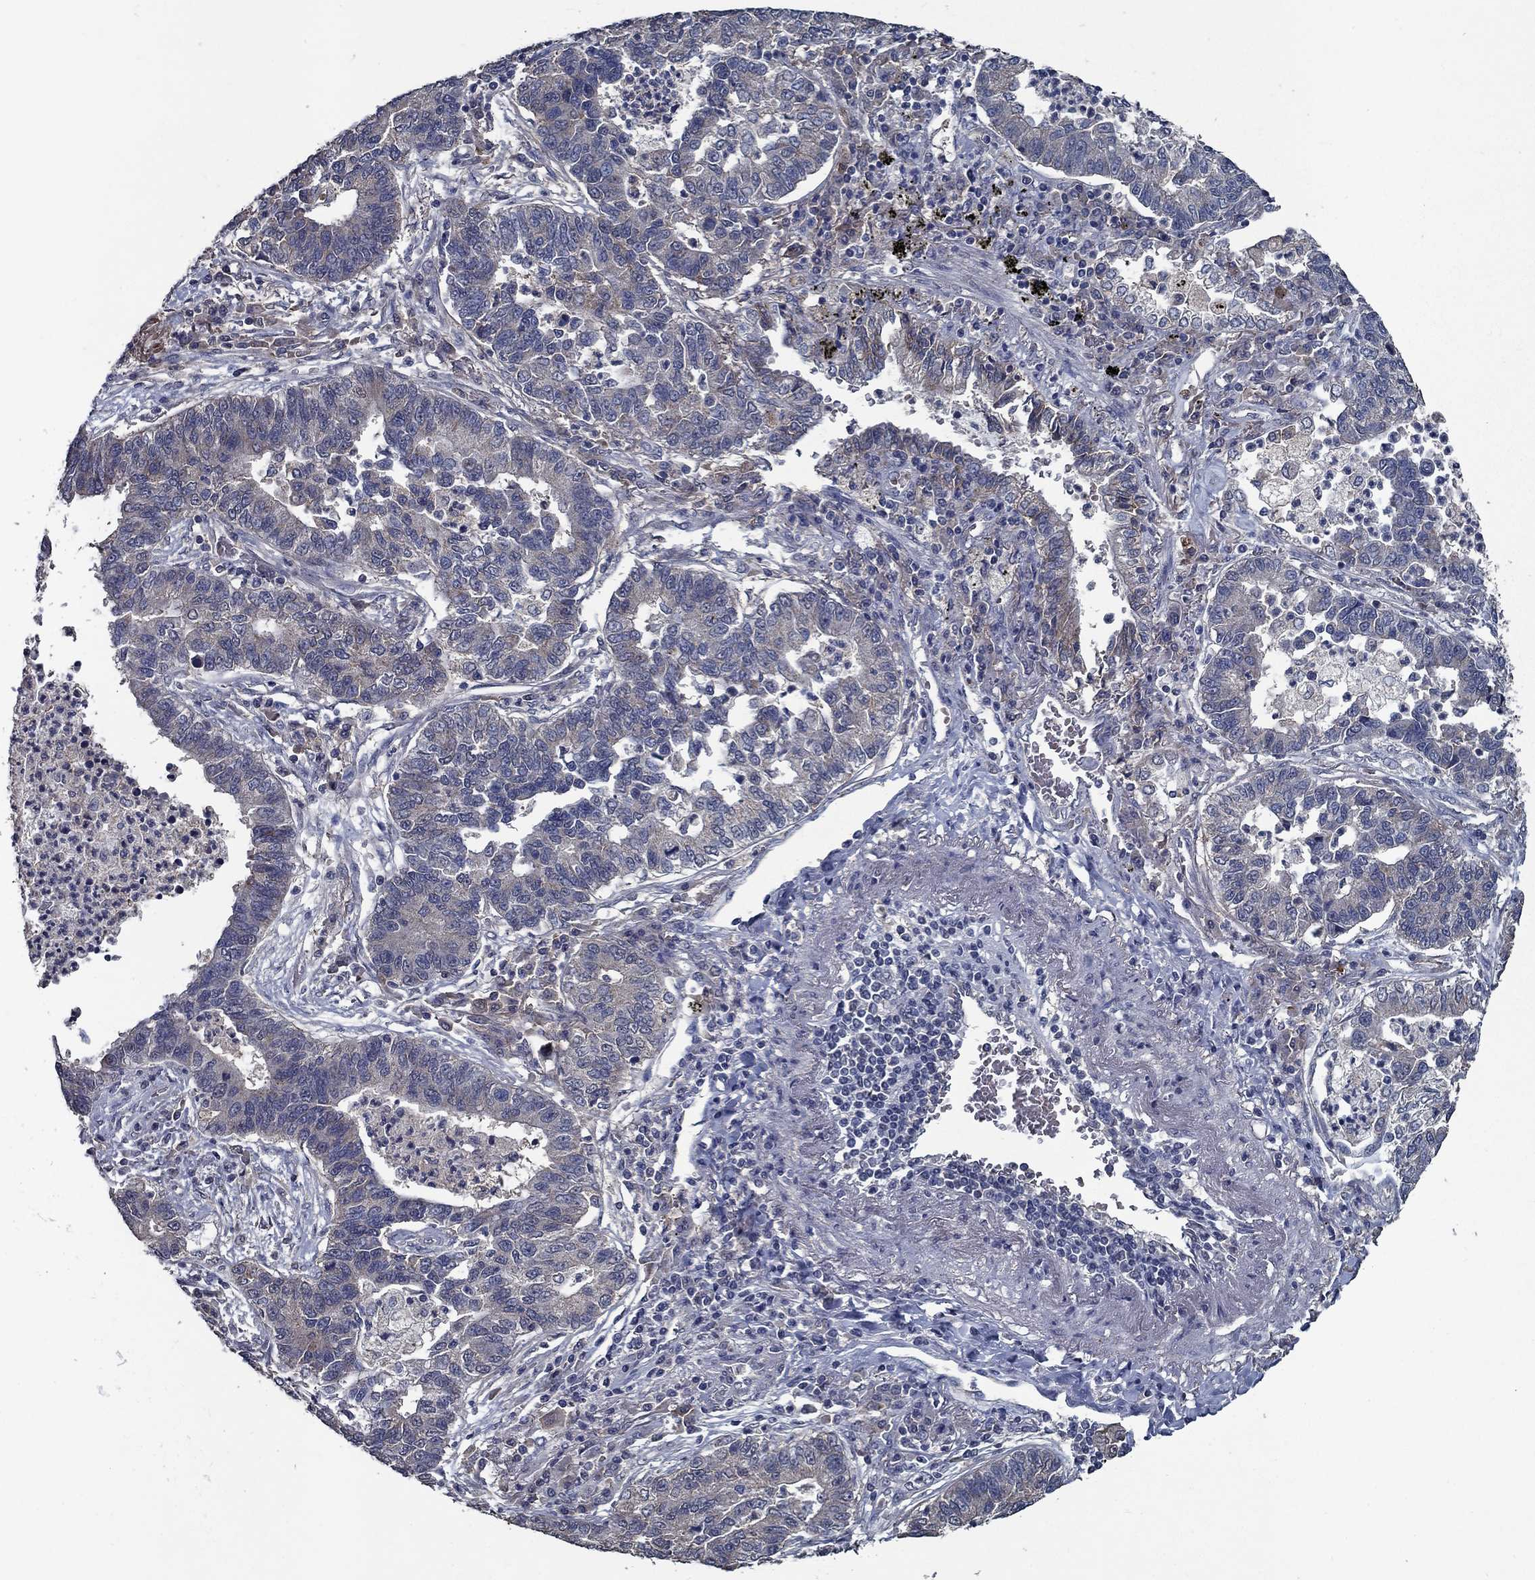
{"staining": {"intensity": "negative", "quantity": "none", "location": "none"}, "tissue": "lung cancer", "cell_type": "Tumor cells", "image_type": "cancer", "snomed": [{"axis": "morphology", "description": "Adenocarcinoma, NOS"}, {"axis": "topography", "description": "Lung"}], "caption": "Tumor cells show no significant protein staining in lung adenocarcinoma.", "gene": "SLC44A1", "patient": {"sex": "female", "age": 57}}